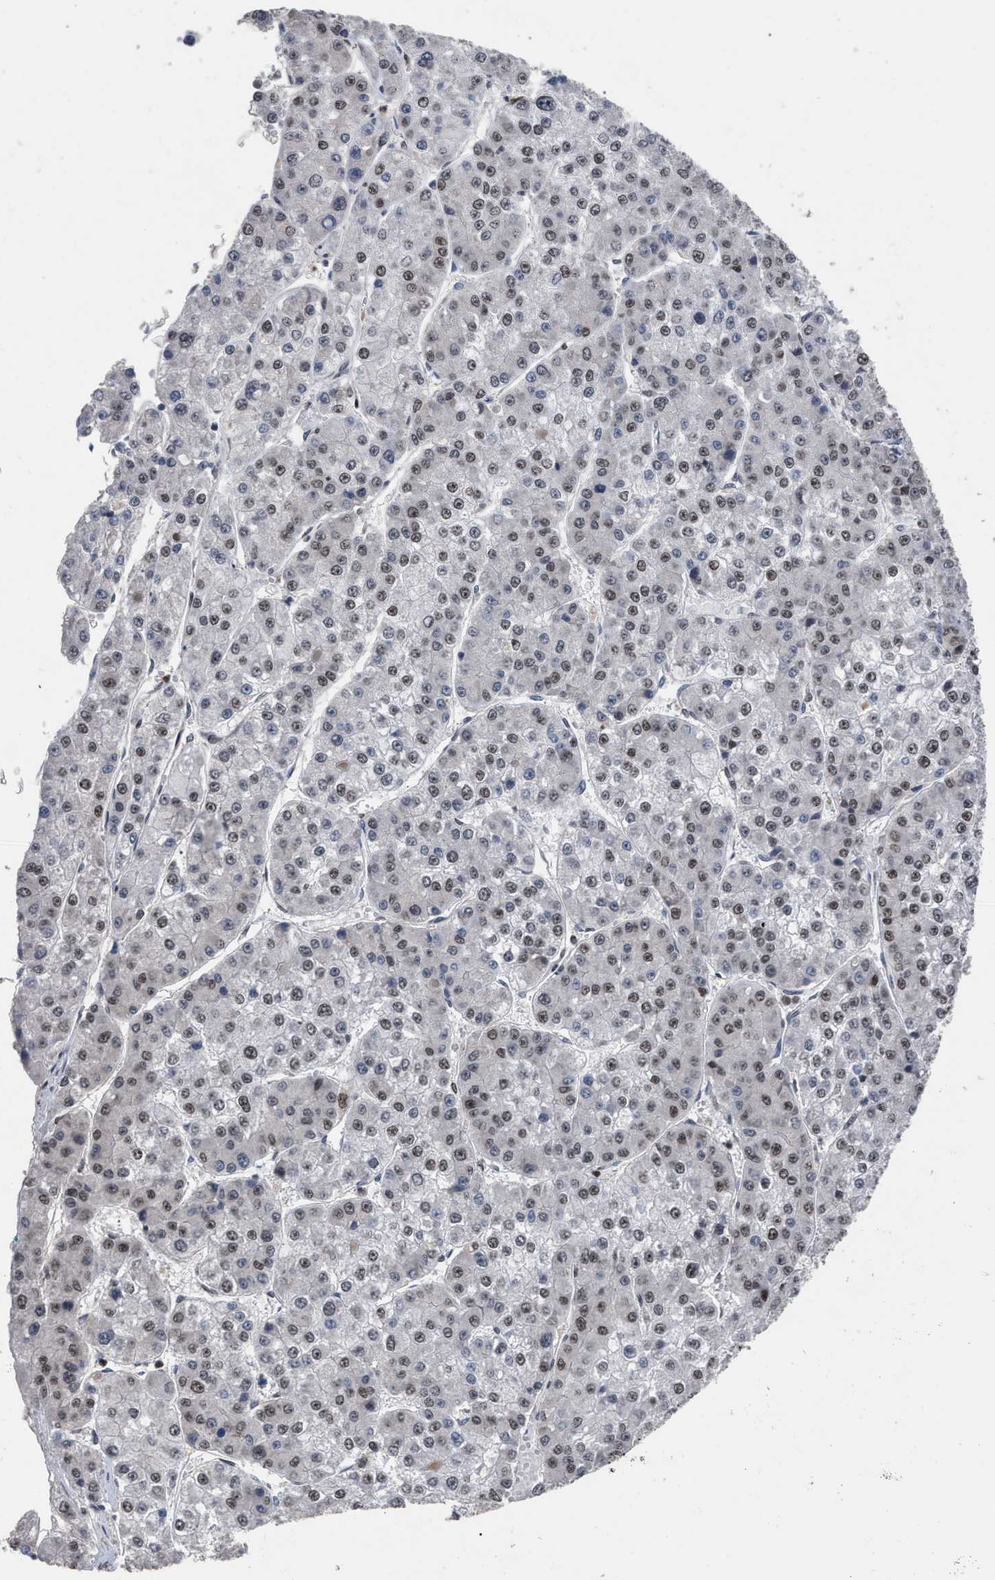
{"staining": {"intensity": "weak", "quantity": ">75%", "location": "nuclear"}, "tissue": "liver cancer", "cell_type": "Tumor cells", "image_type": "cancer", "snomed": [{"axis": "morphology", "description": "Carcinoma, Hepatocellular, NOS"}, {"axis": "topography", "description": "Liver"}], "caption": "Immunohistochemical staining of hepatocellular carcinoma (liver) displays weak nuclear protein positivity in approximately >75% of tumor cells. Using DAB (3,3'-diaminobenzidine) (brown) and hematoxylin (blue) stains, captured at high magnification using brightfield microscopy.", "gene": "JAZF1", "patient": {"sex": "female", "age": 73}}